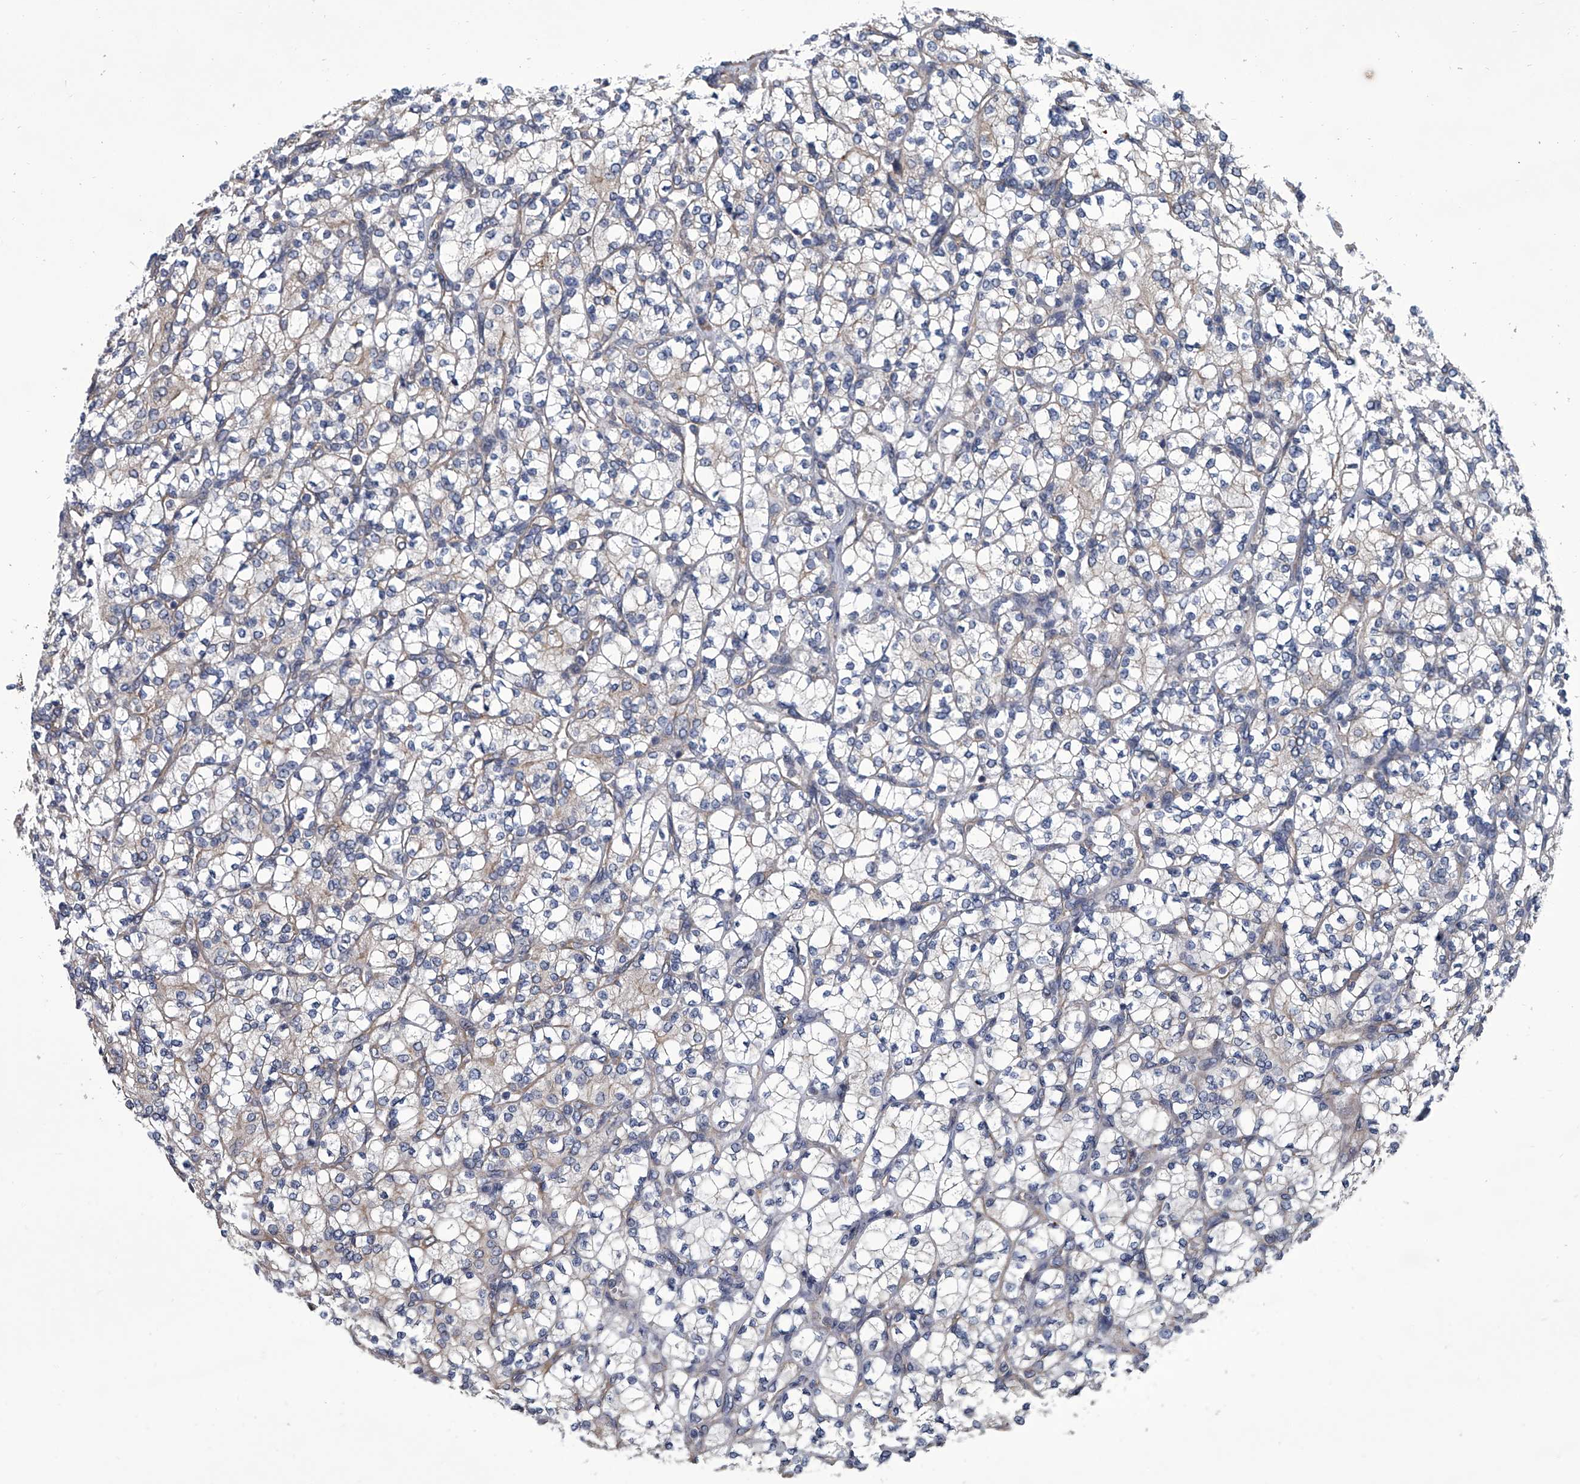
{"staining": {"intensity": "negative", "quantity": "none", "location": "none"}, "tissue": "renal cancer", "cell_type": "Tumor cells", "image_type": "cancer", "snomed": [{"axis": "morphology", "description": "Adenocarcinoma, NOS"}, {"axis": "topography", "description": "Kidney"}], "caption": "Tumor cells show no significant protein expression in renal cancer (adenocarcinoma).", "gene": "ABCG1", "patient": {"sex": "male", "age": 77}}